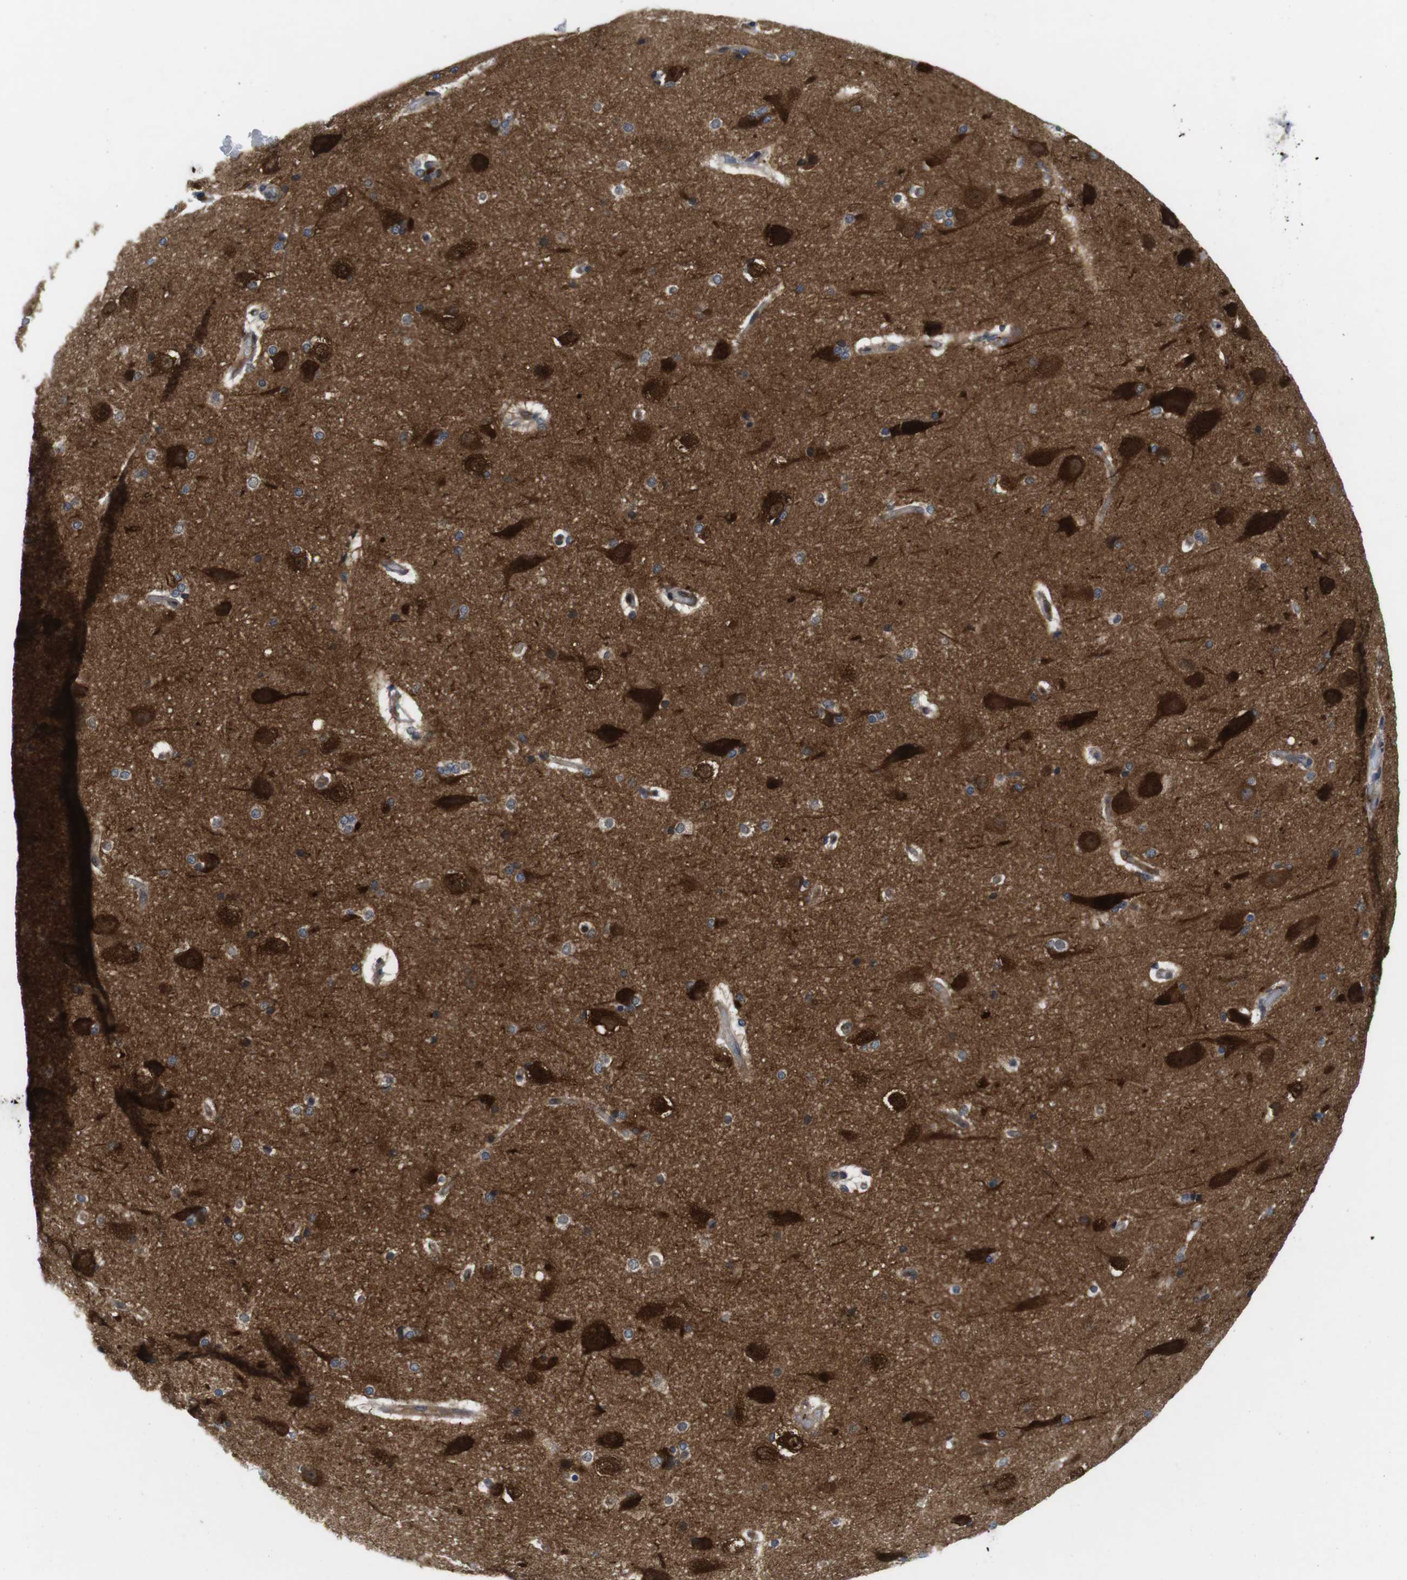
{"staining": {"intensity": "strong", "quantity": "<25%", "location": "cytoplasmic/membranous"}, "tissue": "hippocampus", "cell_type": "Glial cells", "image_type": "normal", "snomed": [{"axis": "morphology", "description": "Normal tissue, NOS"}, {"axis": "topography", "description": "Hippocampus"}], "caption": "Glial cells exhibit medium levels of strong cytoplasmic/membranous expression in about <25% of cells in unremarkable human hippocampus.", "gene": "DCLK1", "patient": {"sex": "female", "age": 19}}